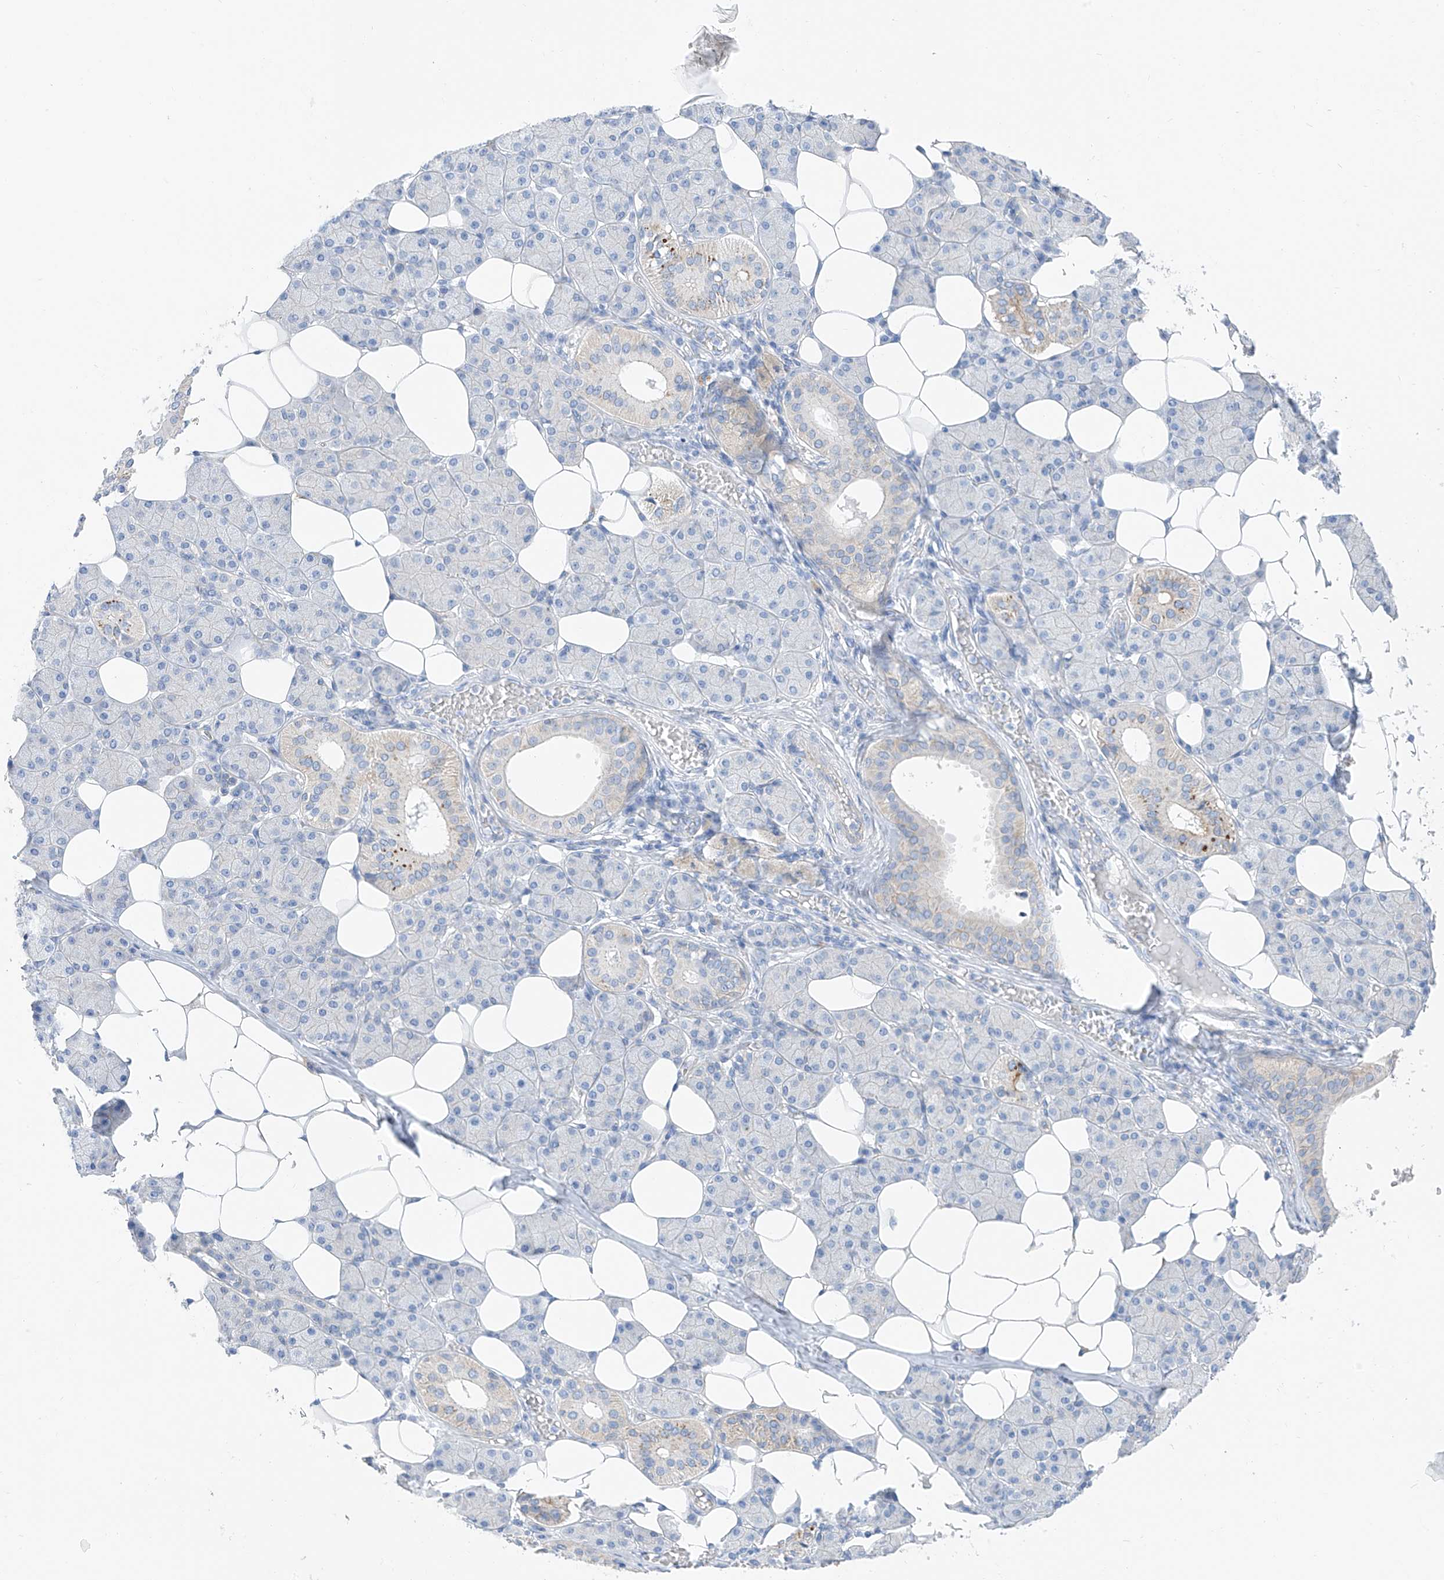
{"staining": {"intensity": "moderate", "quantity": "<25%", "location": "cytoplasmic/membranous"}, "tissue": "salivary gland", "cell_type": "Glandular cells", "image_type": "normal", "snomed": [{"axis": "morphology", "description": "Normal tissue, NOS"}, {"axis": "topography", "description": "Salivary gland"}], "caption": "The image demonstrates immunohistochemical staining of normal salivary gland. There is moderate cytoplasmic/membranous staining is present in about <25% of glandular cells.", "gene": "ITGA9", "patient": {"sex": "female", "age": 33}}